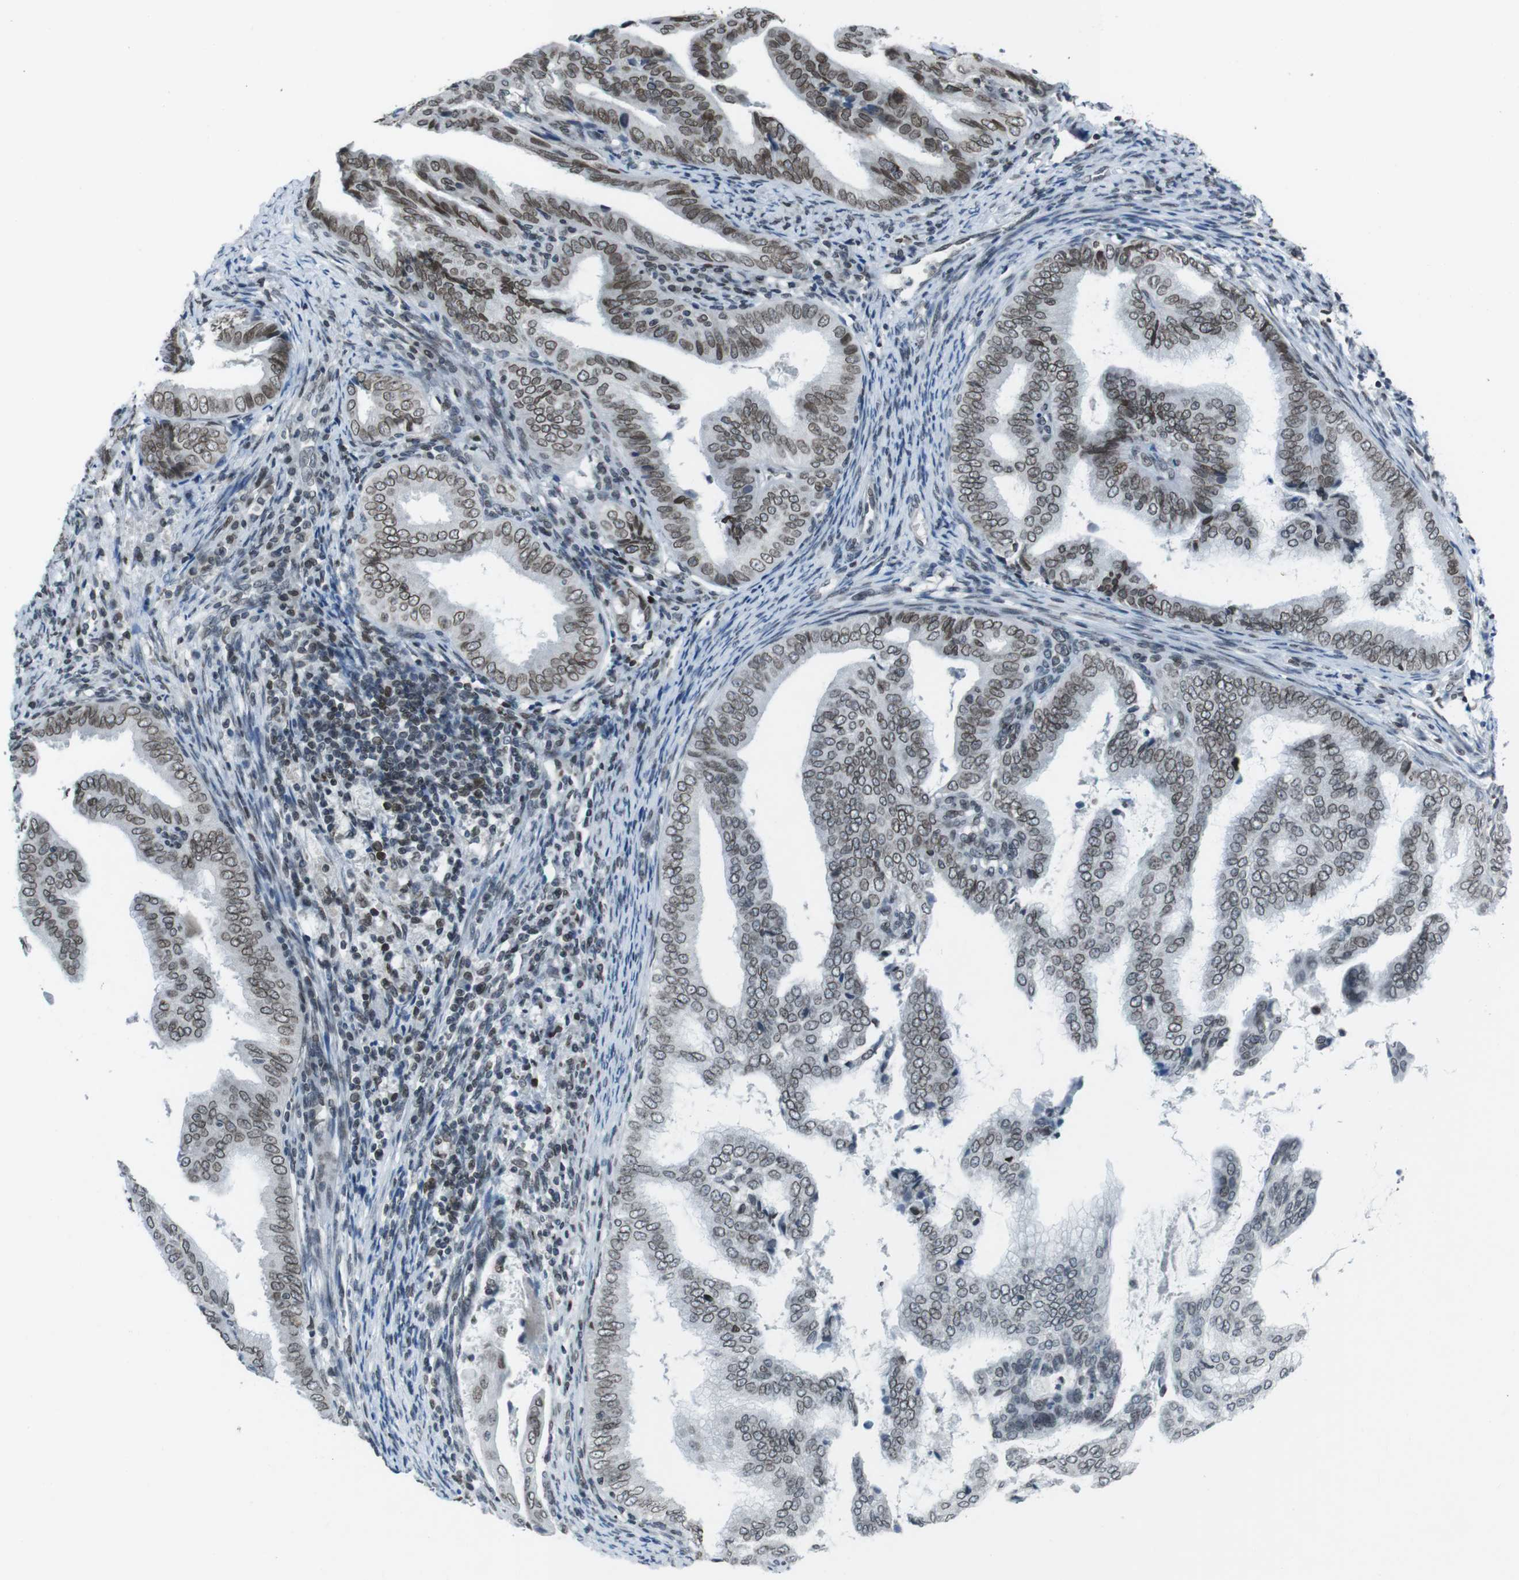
{"staining": {"intensity": "moderate", "quantity": ">75%", "location": "cytoplasmic/membranous,nuclear"}, "tissue": "endometrial cancer", "cell_type": "Tumor cells", "image_type": "cancer", "snomed": [{"axis": "morphology", "description": "Adenocarcinoma, NOS"}, {"axis": "topography", "description": "Endometrium"}], "caption": "High-magnification brightfield microscopy of endometrial adenocarcinoma stained with DAB (3,3'-diaminobenzidine) (brown) and counterstained with hematoxylin (blue). tumor cells exhibit moderate cytoplasmic/membranous and nuclear staining is appreciated in approximately>75% of cells.", "gene": "MAD1L1", "patient": {"sex": "female", "age": 58}}